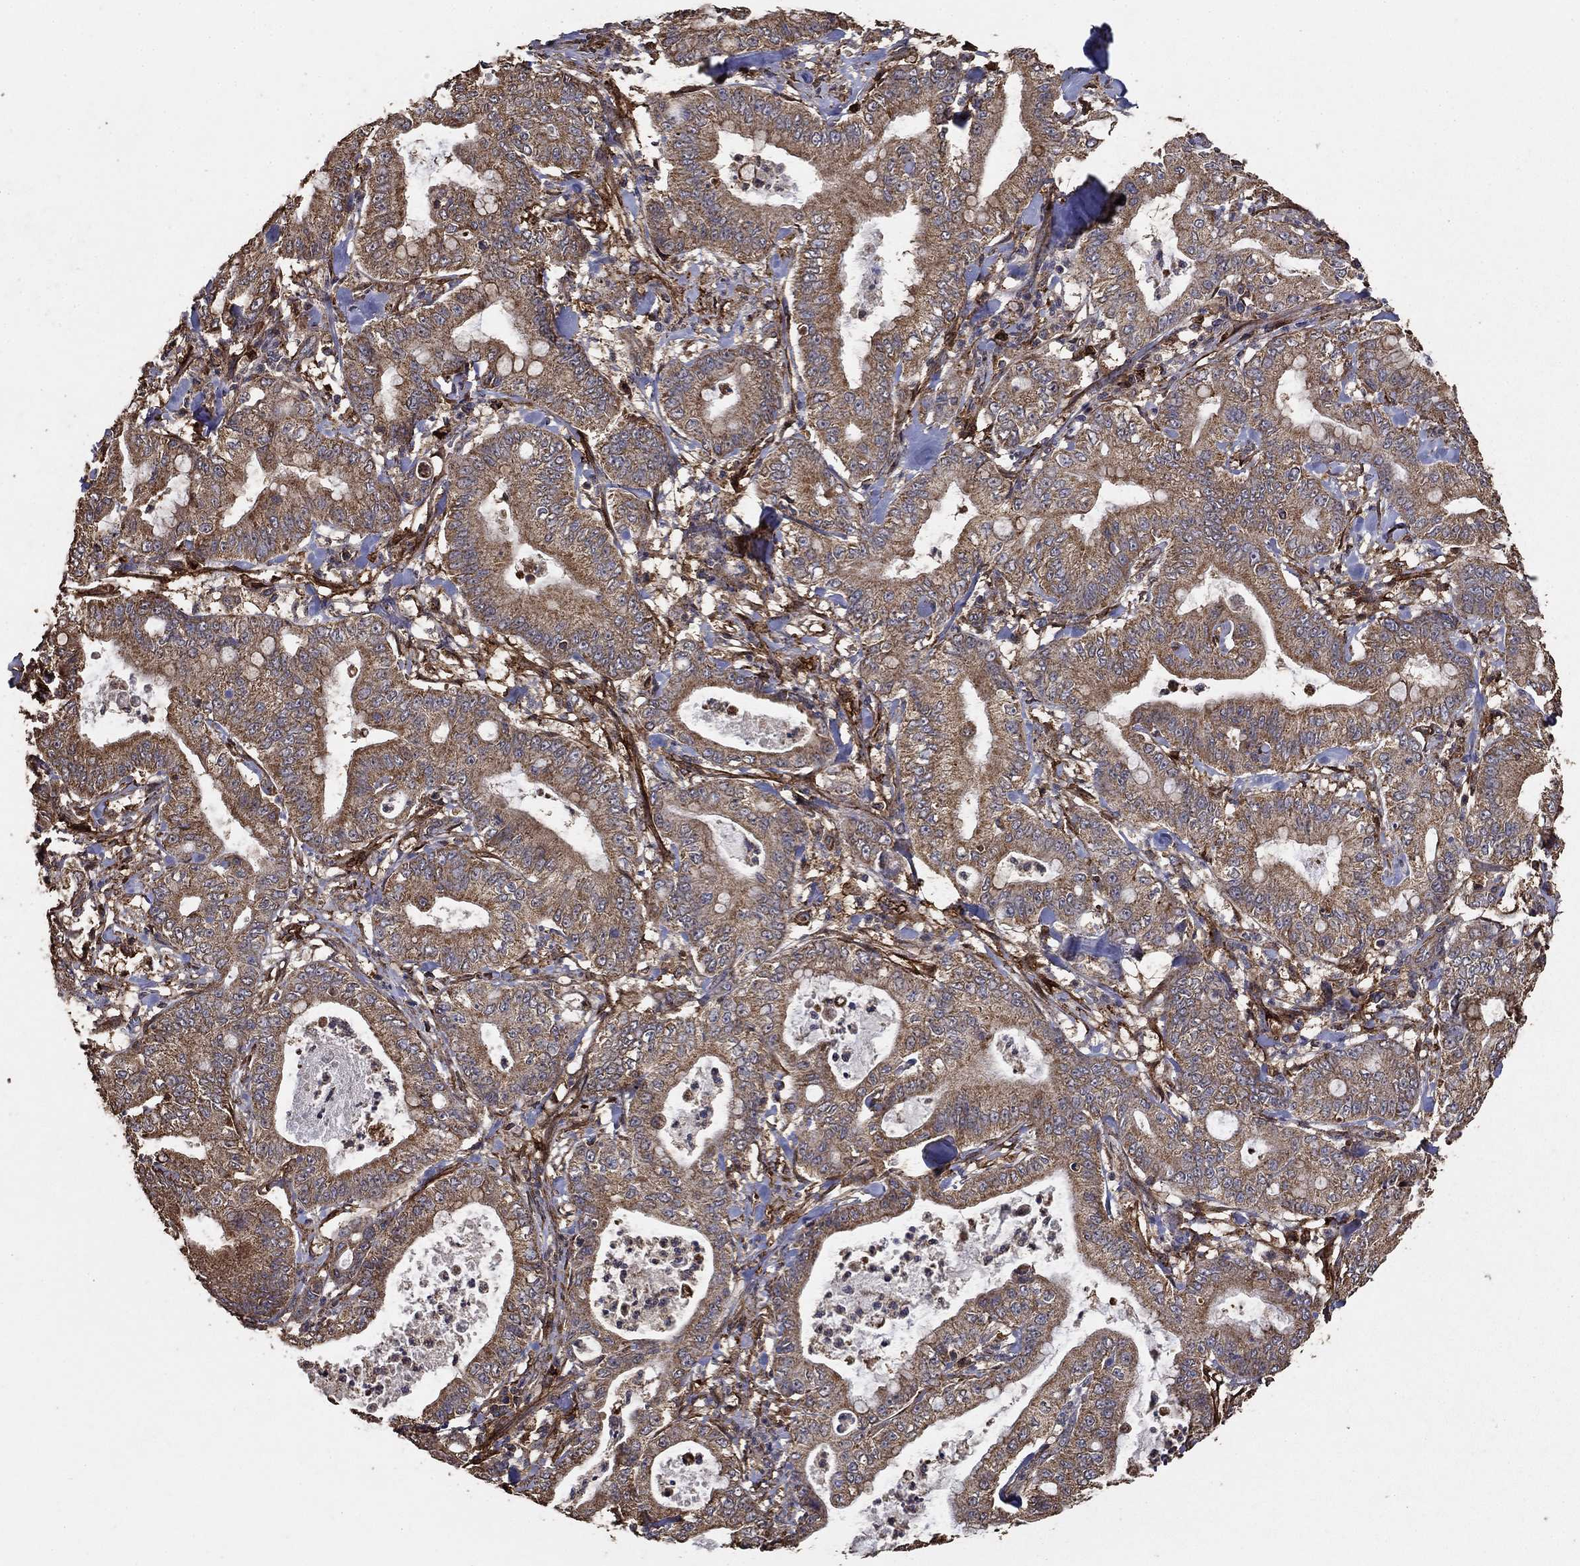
{"staining": {"intensity": "moderate", "quantity": ">75%", "location": "cytoplasmic/membranous"}, "tissue": "pancreatic cancer", "cell_type": "Tumor cells", "image_type": "cancer", "snomed": [{"axis": "morphology", "description": "Adenocarcinoma, NOS"}, {"axis": "topography", "description": "Pancreas"}], "caption": "A photomicrograph of pancreatic adenocarcinoma stained for a protein demonstrates moderate cytoplasmic/membranous brown staining in tumor cells.", "gene": "IFRD1", "patient": {"sex": "male", "age": 71}}